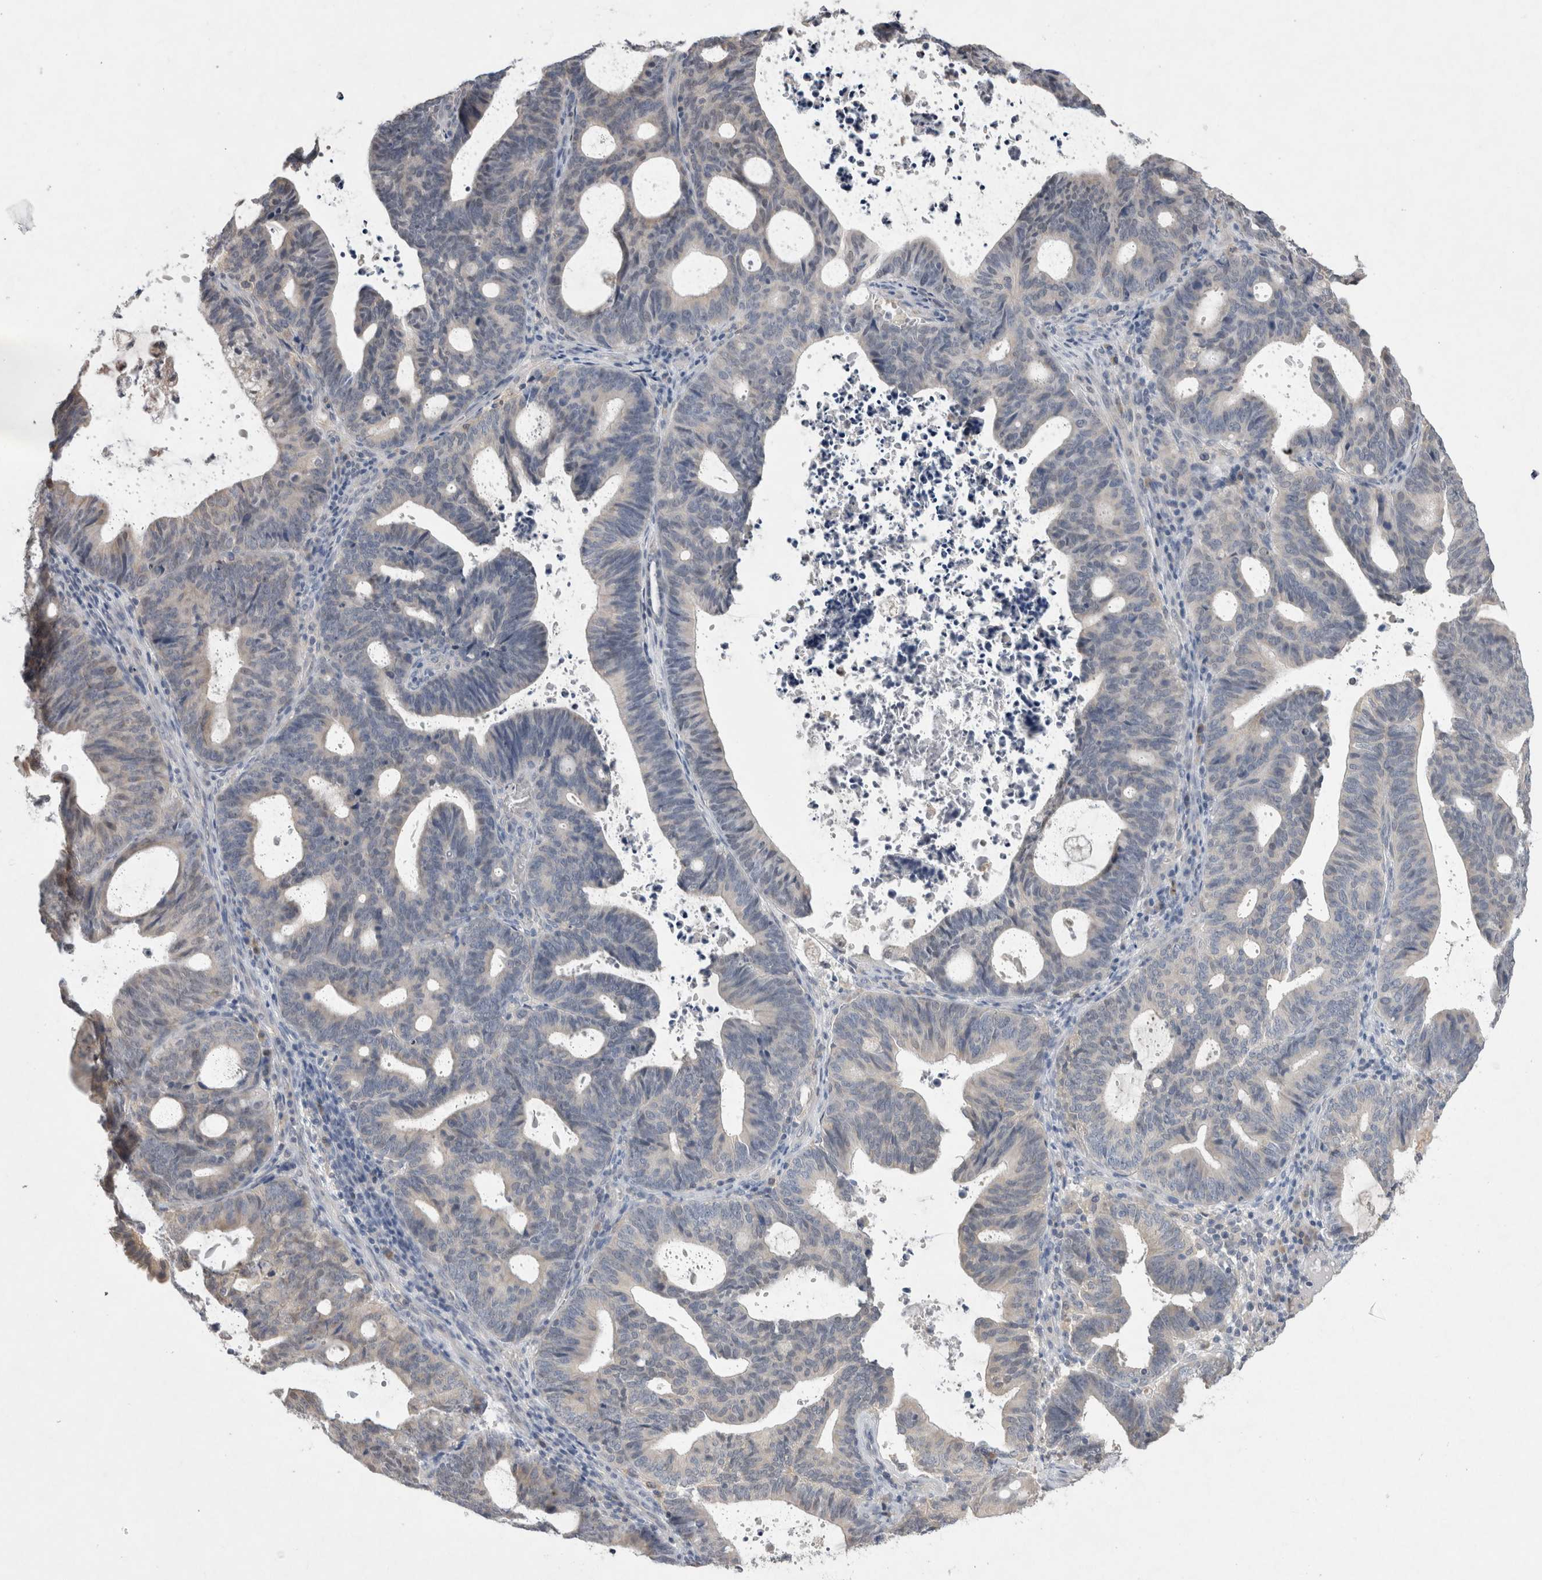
{"staining": {"intensity": "weak", "quantity": "<25%", "location": "cytoplasmic/membranous"}, "tissue": "endometrial cancer", "cell_type": "Tumor cells", "image_type": "cancer", "snomed": [{"axis": "morphology", "description": "Adenocarcinoma, NOS"}, {"axis": "topography", "description": "Uterus"}], "caption": "This is an immunohistochemistry (IHC) image of endometrial cancer. There is no positivity in tumor cells.", "gene": "VSIG4", "patient": {"sex": "female", "age": 83}}